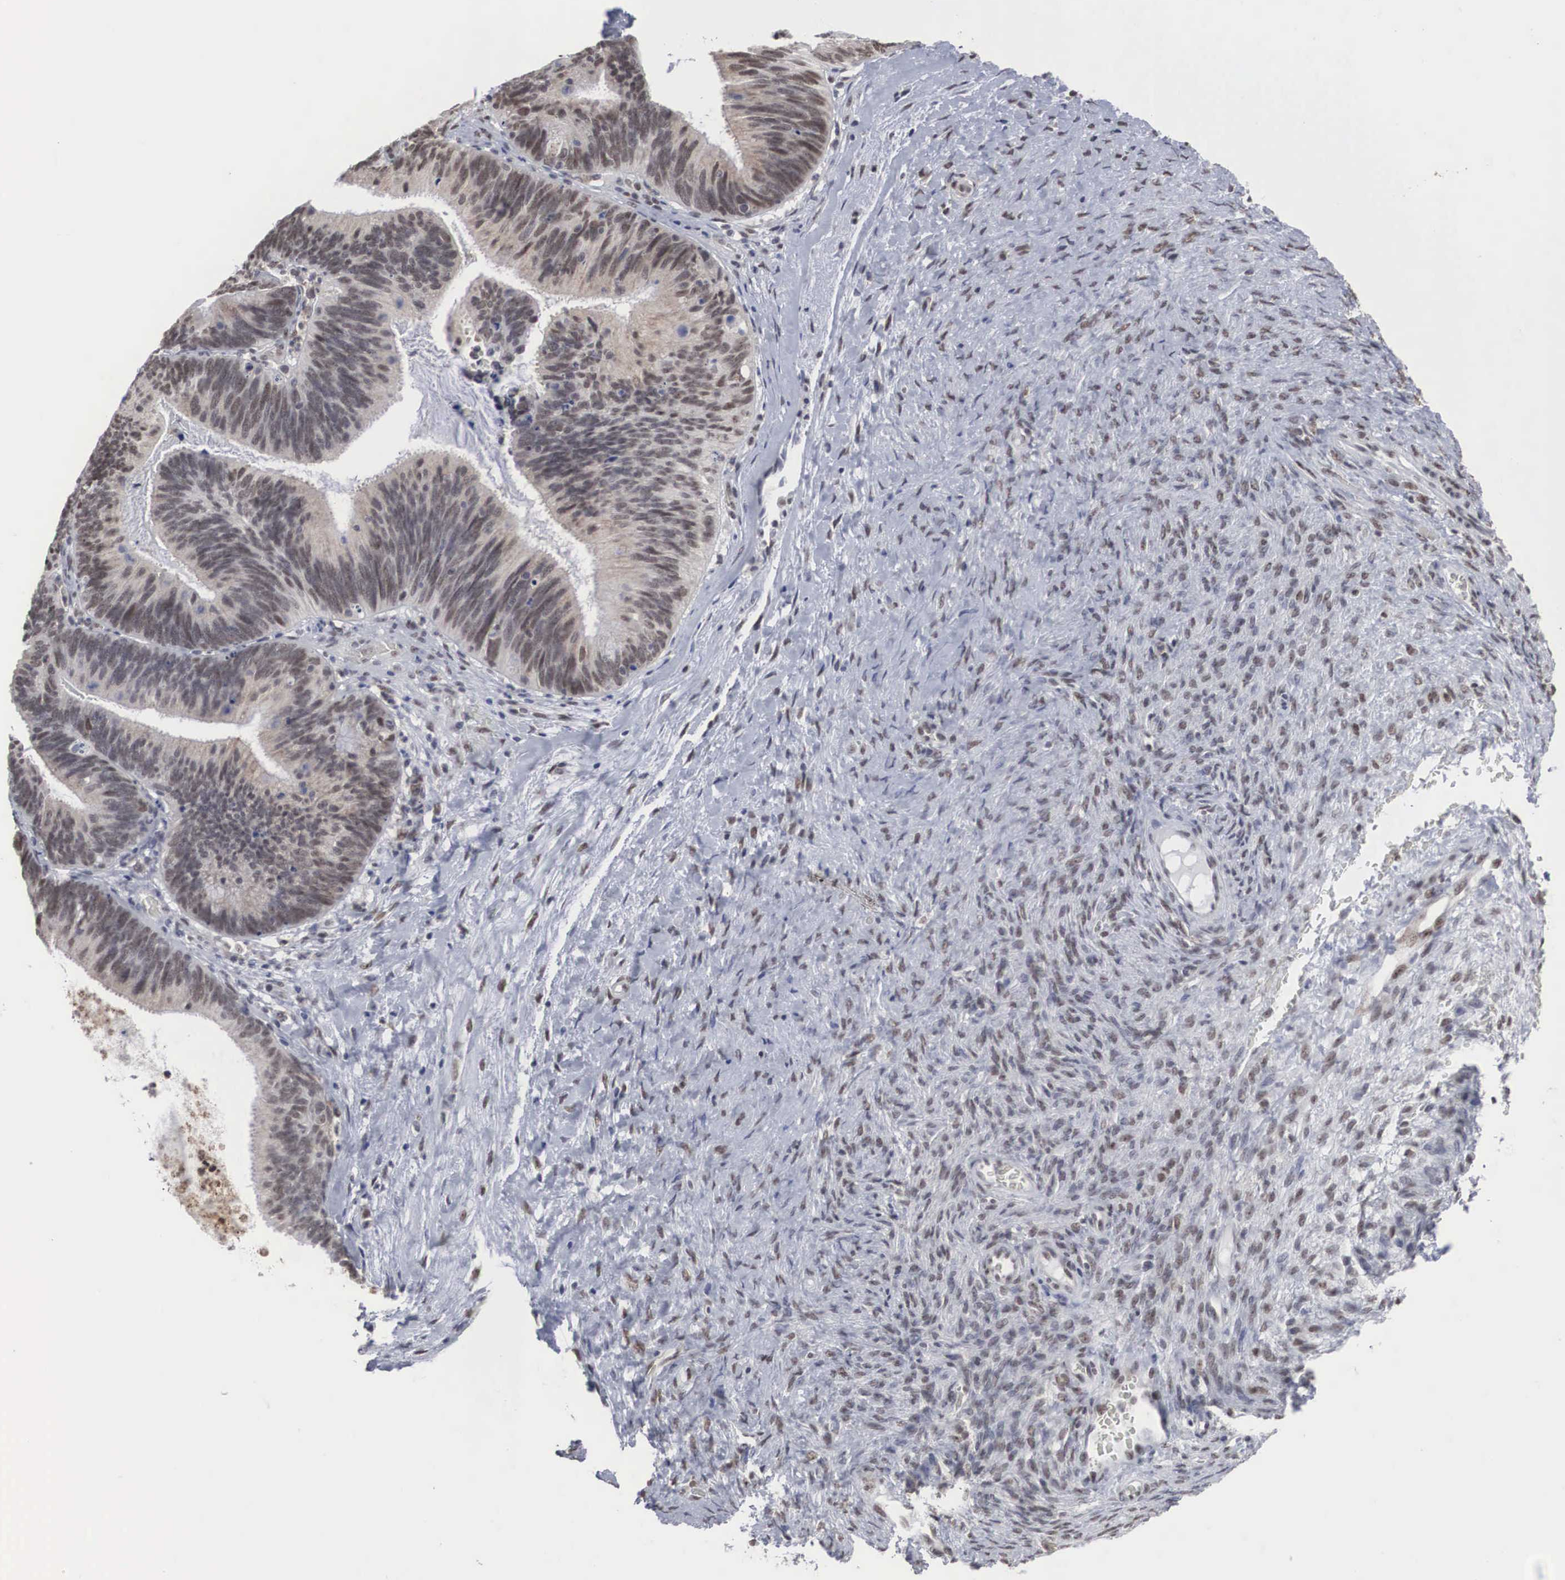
{"staining": {"intensity": "weak", "quantity": "25%-75%", "location": "nuclear"}, "tissue": "ovarian cancer", "cell_type": "Tumor cells", "image_type": "cancer", "snomed": [{"axis": "morphology", "description": "Carcinoma, endometroid"}, {"axis": "topography", "description": "Ovary"}], "caption": "The immunohistochemical stain labels weak nuclear staining in tumor cells of endometroid carcinoma (ovarian) tissue.", "gene": "AUTS2", "patient": {"sex": "female", "age": 52}}